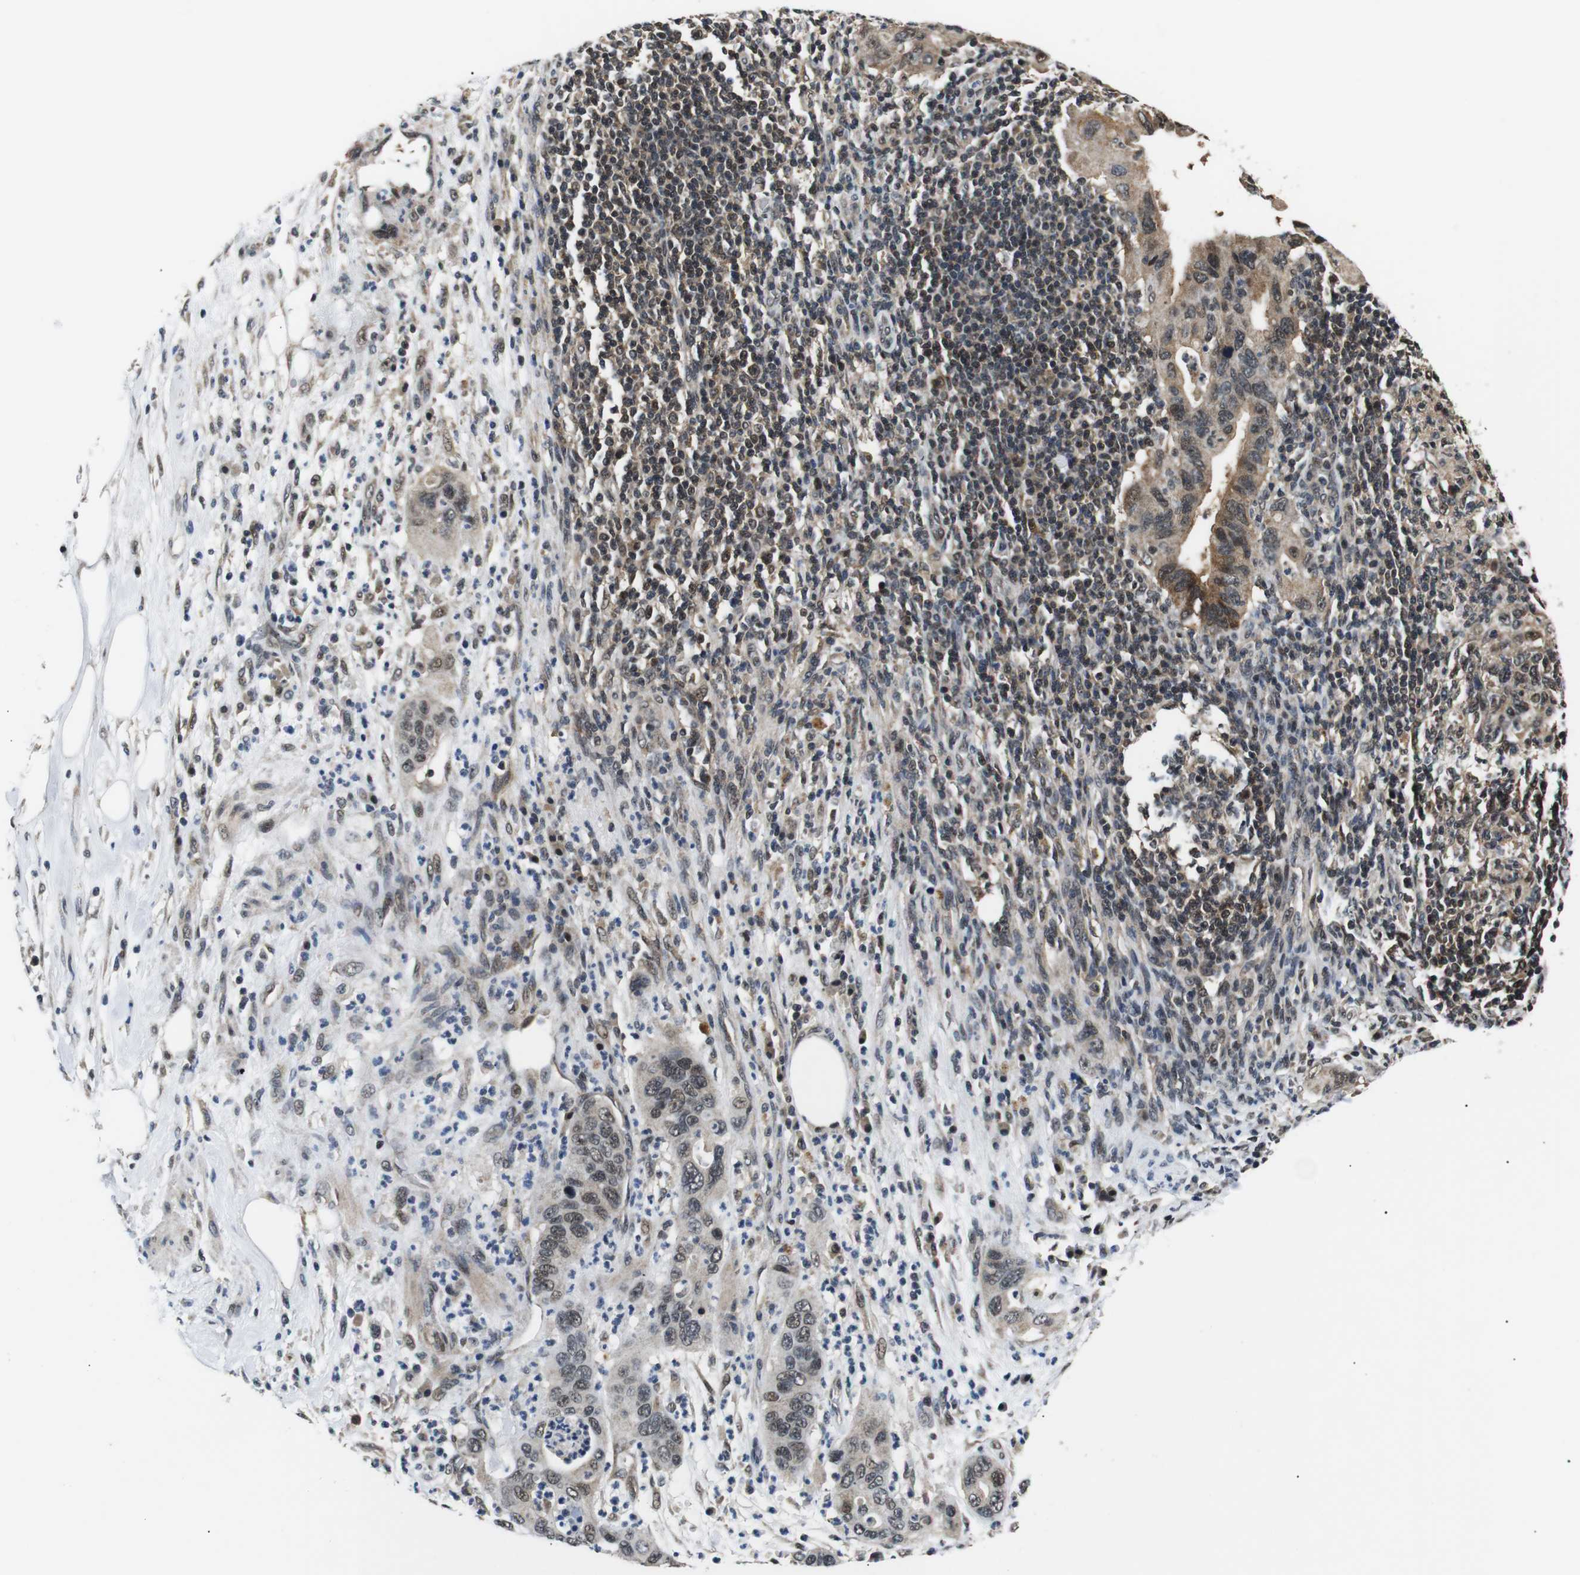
{"staining": {"intensity": "moderate", "quantity": "25%-75%", "location": "cytoplasmic/membranous,nuclear"}, "tissue": "pancreatic cancer", "cell_type": "Tumor cells", "image_type": "cancer", "snomed": [{"axis": "morphology", "description": "Adenocarcinoma, NOS"}, {"axis": "topography", "description": "Pancreas"}], "caption": "IHC image of neoplastic tissue: adenocarcinoma (pancreatic) stained using immunohistochemistry exhibits medium levels of moderate protein expression localized specifically in the cytoplasmic/membranous and nuclear of tumor cells, appearing as a cytoplasmic/membranous and nuclear brown color.", "gene": "SKP1", "patient": {"sex": "female", "age": 71}}